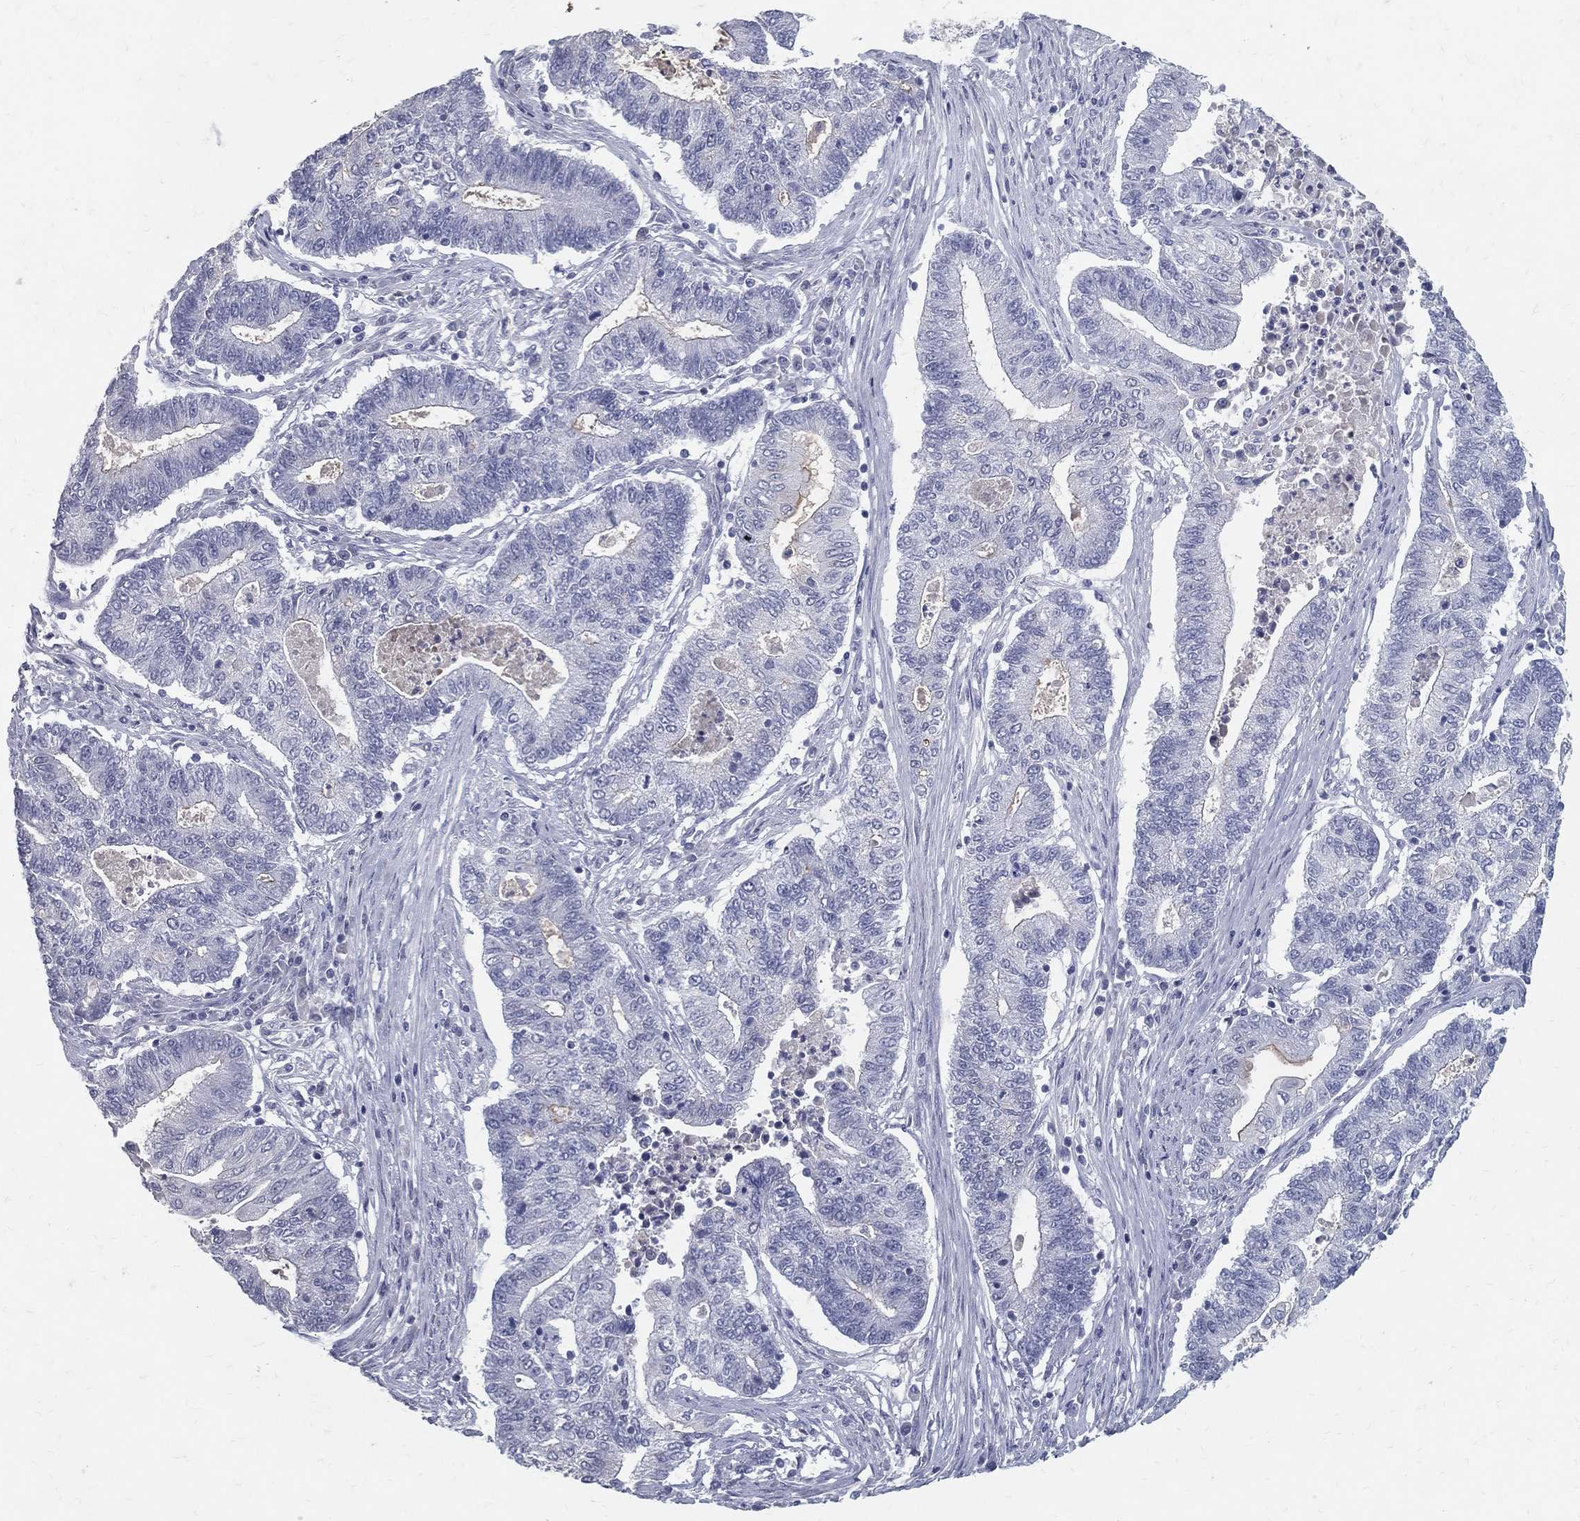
{"staining": {"intensity": "negative", "quantity": "none", "location": "none"}, "tissue": "endometrial cancer", "cell_type": "Tumor cells", "image_type": "cancer", "snomed": [{"axis": "morphology", "description": "Adenocarcinoma, NOS"}, {"axis": "topography", "description": "Uterus"}, {"axis": "topography", "description": "Endometrium"}], "caption": "The histopathology image demonstrates no significant positivity in tumor cells of endometrial cancer.", "gene": "ACE2", "patient": {"sex": "female", "age": 54}}